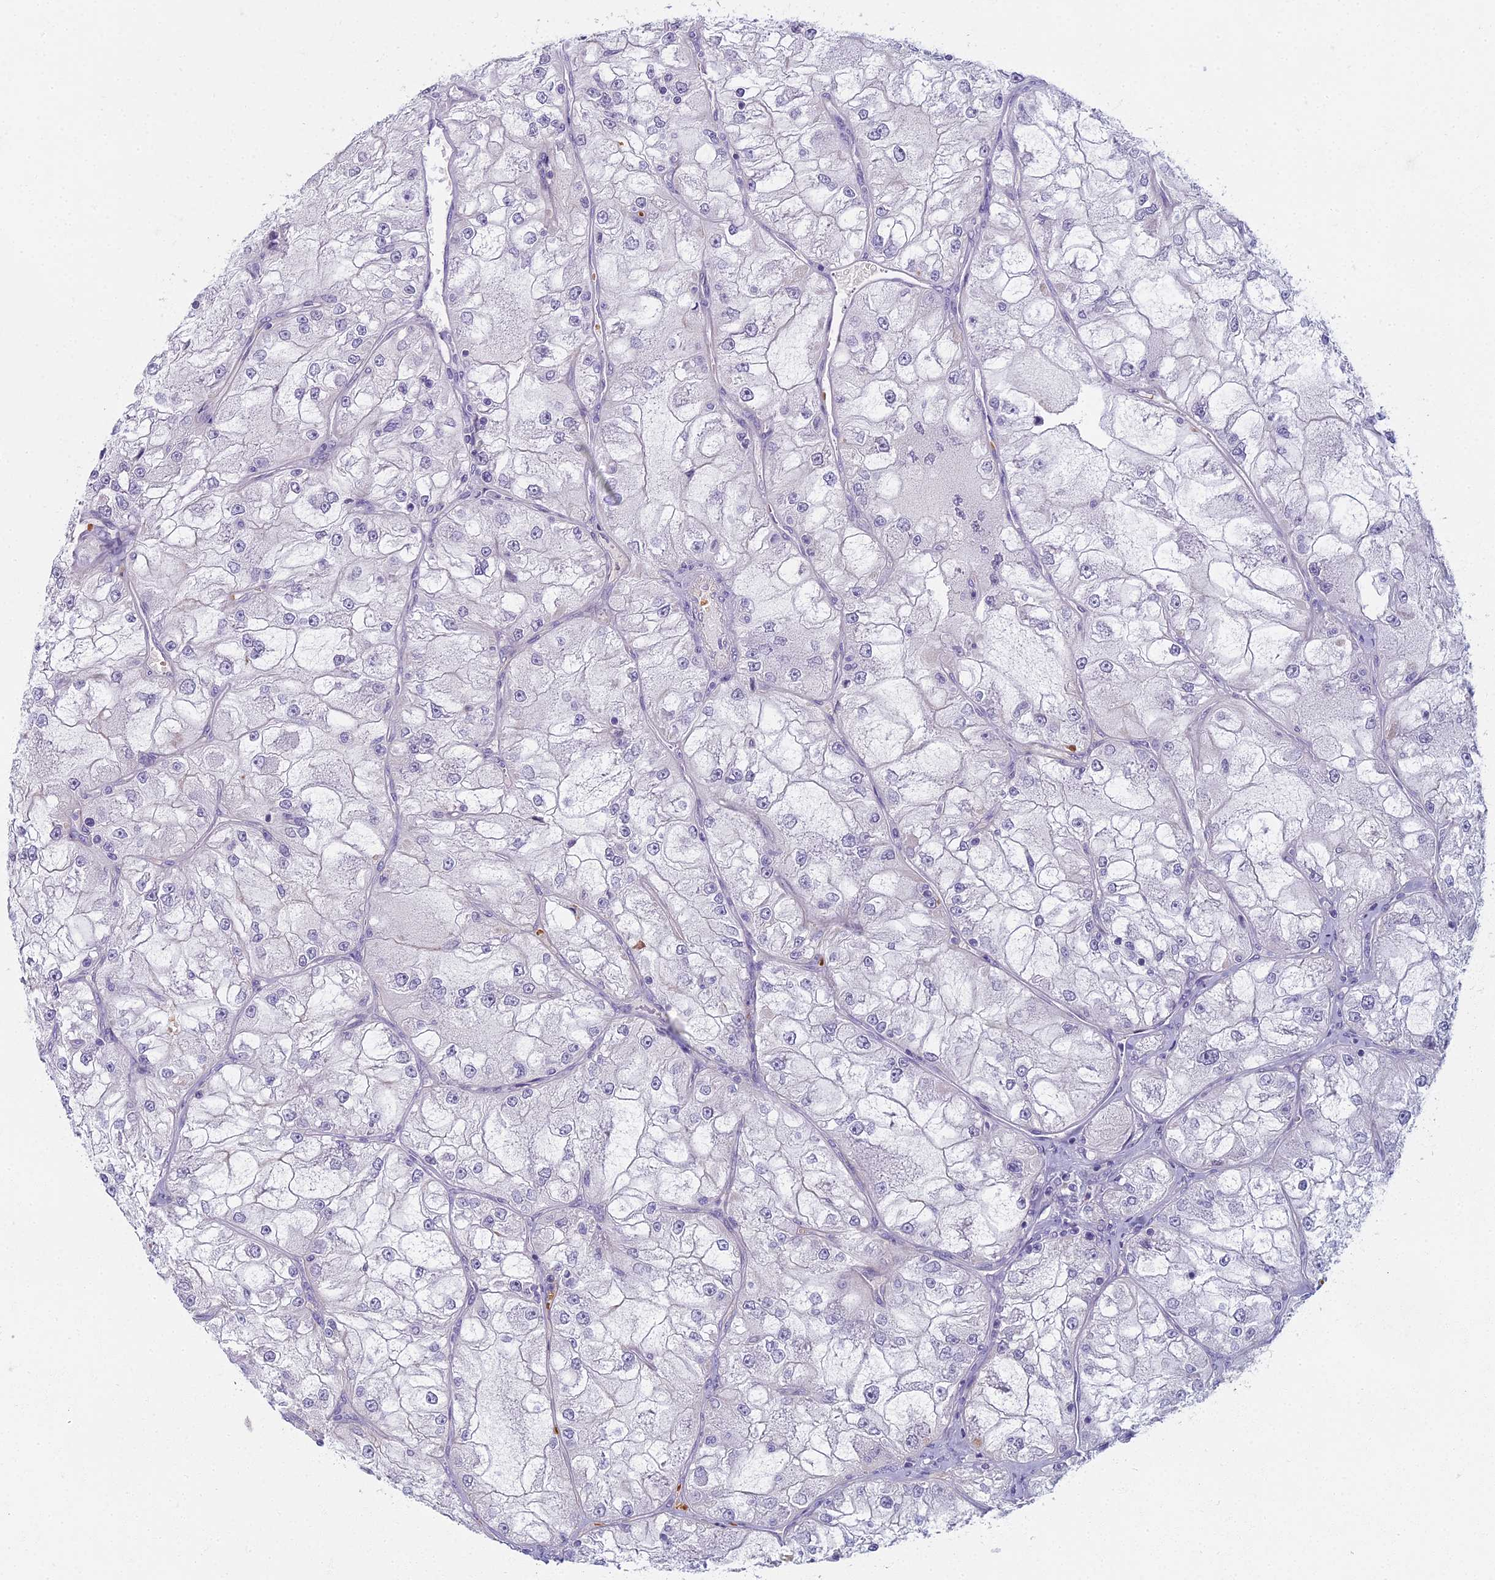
{"staining": {"intensity": "negative", "quantity": "none", "location": "none"}, "tissue": "renal cancer", "cell_type": "Tumor cells", "image_type": "cancer", "snomed": [{"axis": "morphology", "description": "Adenocarcinoma, NOS"}, {"axis": "topography", "description": "Kidney"}], "caption": "Tumor cells are negative for brown protein staining in renal cancer.", "gene": "ARL15", "patient": {"sex": "female", "age": 72}}